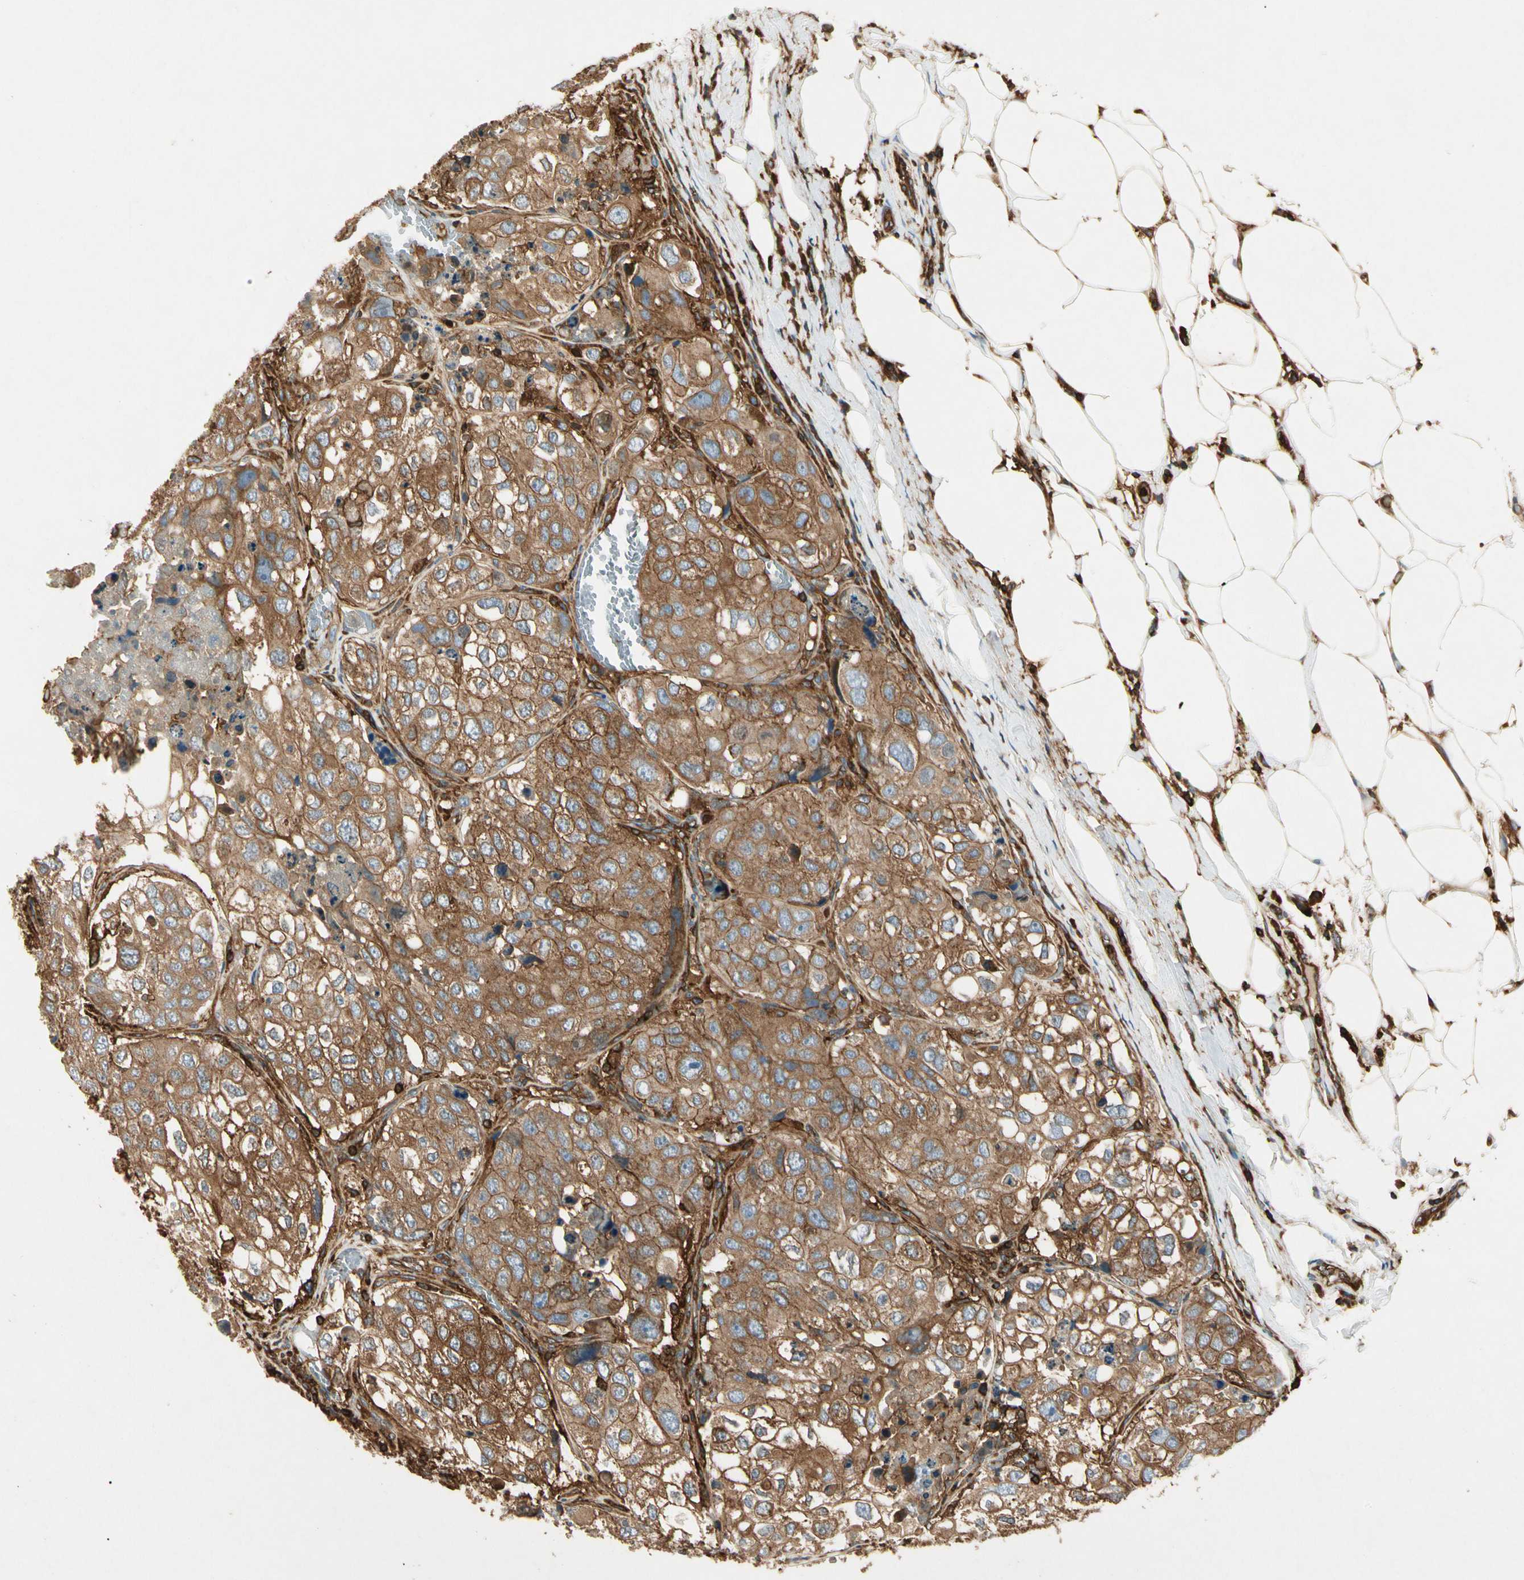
{"staining": {"intensity": "moderate", "quantity": ">75%", "location": "cytoplasmic/membranous"}, "tissue": "urothelial cancer", "cell_type": "Tumor cells", "image_type": "cancer", "snomed": [{"axis": "morphology", "description": "Urothelial carcinoma, High grade"}, {"axis": "topography", "description": "Lymph node"}, {"axis": "topography", "description": "Urinary bladder"}], "caption": "The micrograph exhibits immunohistochemical staining of urothelial cancer. There is moderate cytoplasmic/membranous expression is seen in approximately >75% of tumor cells.", "gene": "ARPC2", "patient": {"sex": "male", "age": 51}}